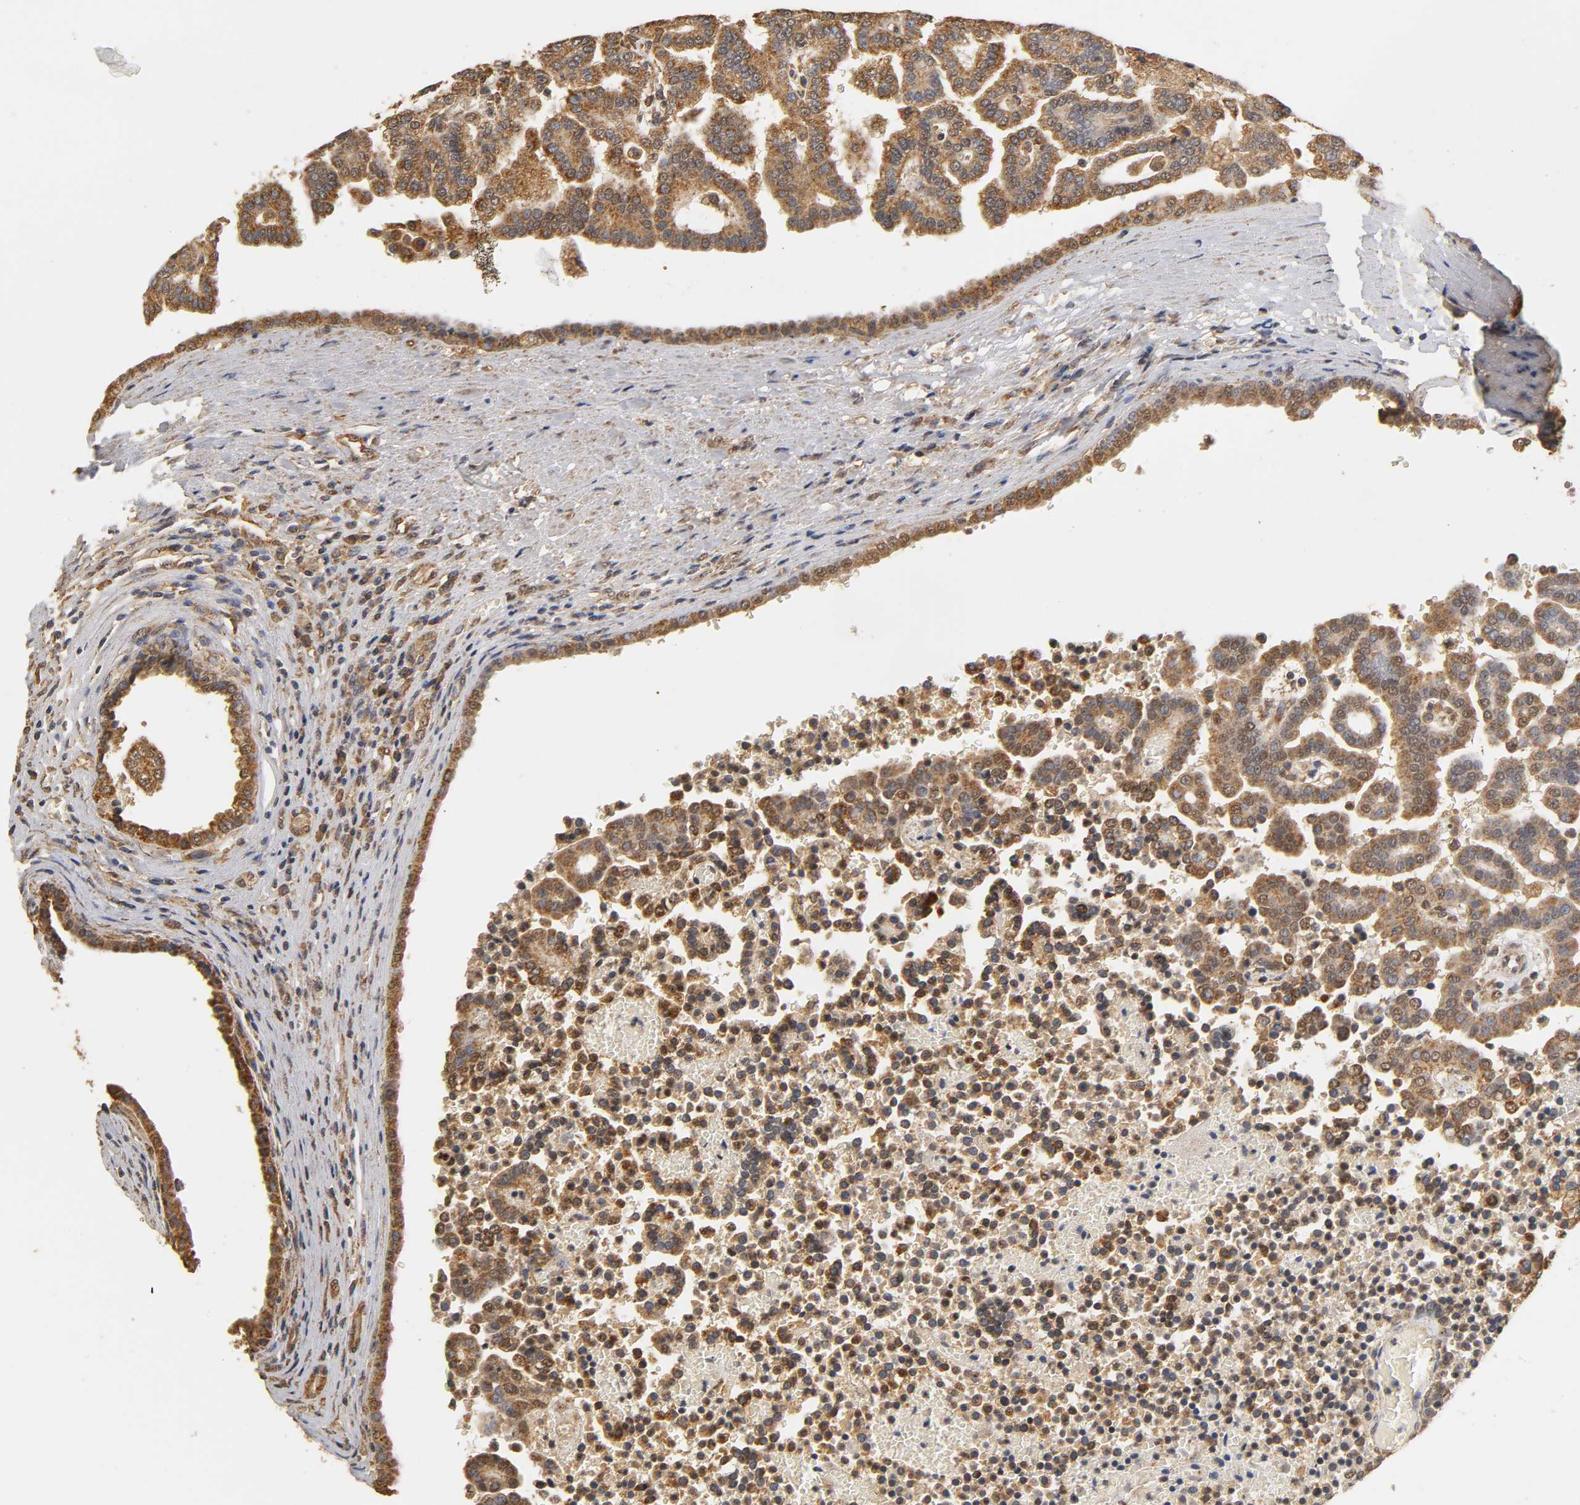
{"staining": {"intensity": "moderate", "quantity": ">75%", "location": "cytoplasmic/membranous"}, "tissue": "renal cancer", "cell_type": "Tumor cells", "image_type": "cancer", "snomed": [{"axis": "morphology", "description": "Adenocarcinoma, NOS"}, {"axis": "topography", "description": "Kidney"}], "caption": "Human renal cancer stained with a brown dye displays moderate cytoplasmic/membranous positive expression in about >75% of tumor cells.", "gene": "PKN1", "patient": {"sex": "male", "age": 61}}